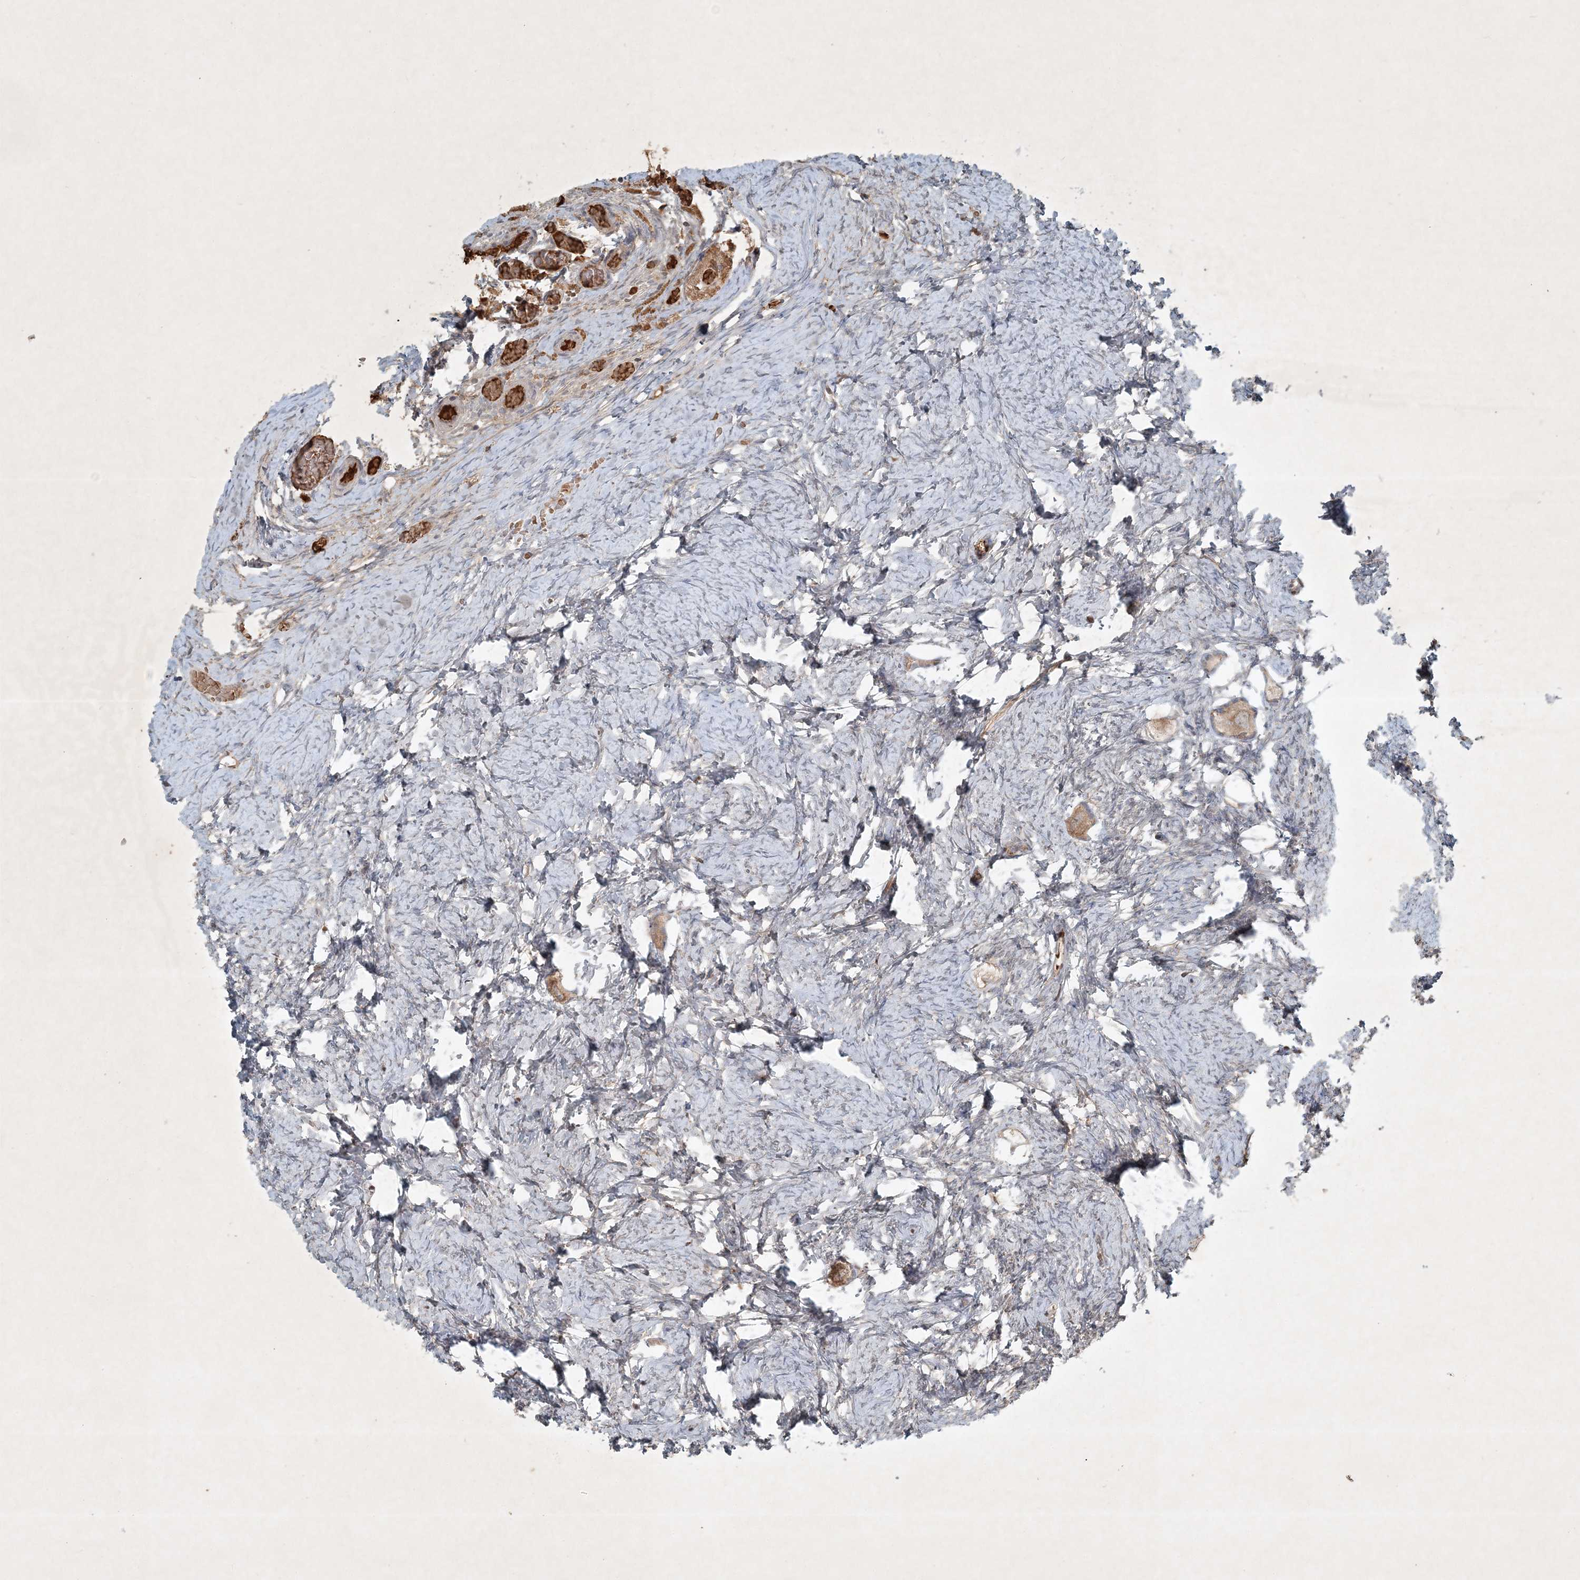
{"staining": {"intensity": "moderate", "quantity": "25%-75%", "location": "cytoplasmic/membranous"}, "tissue": "ovary", "cell_type": "Follicle cells", "image_type": "normal", "snomed": [{"axis": "morphology", "description": "Normal tissue, NOS"}, {"axis": "topography", "description": "Ovary"}], "caption": "This photomicrograph reveals immunohistochemistry staining of unremarkable human ovary, with medium moderate cytoplasmic/membranous positivity in approximately 25%-75% of follicle cells.", "gene": "TNFAIP6", "patient": {"sex": "female", "age": 27}}